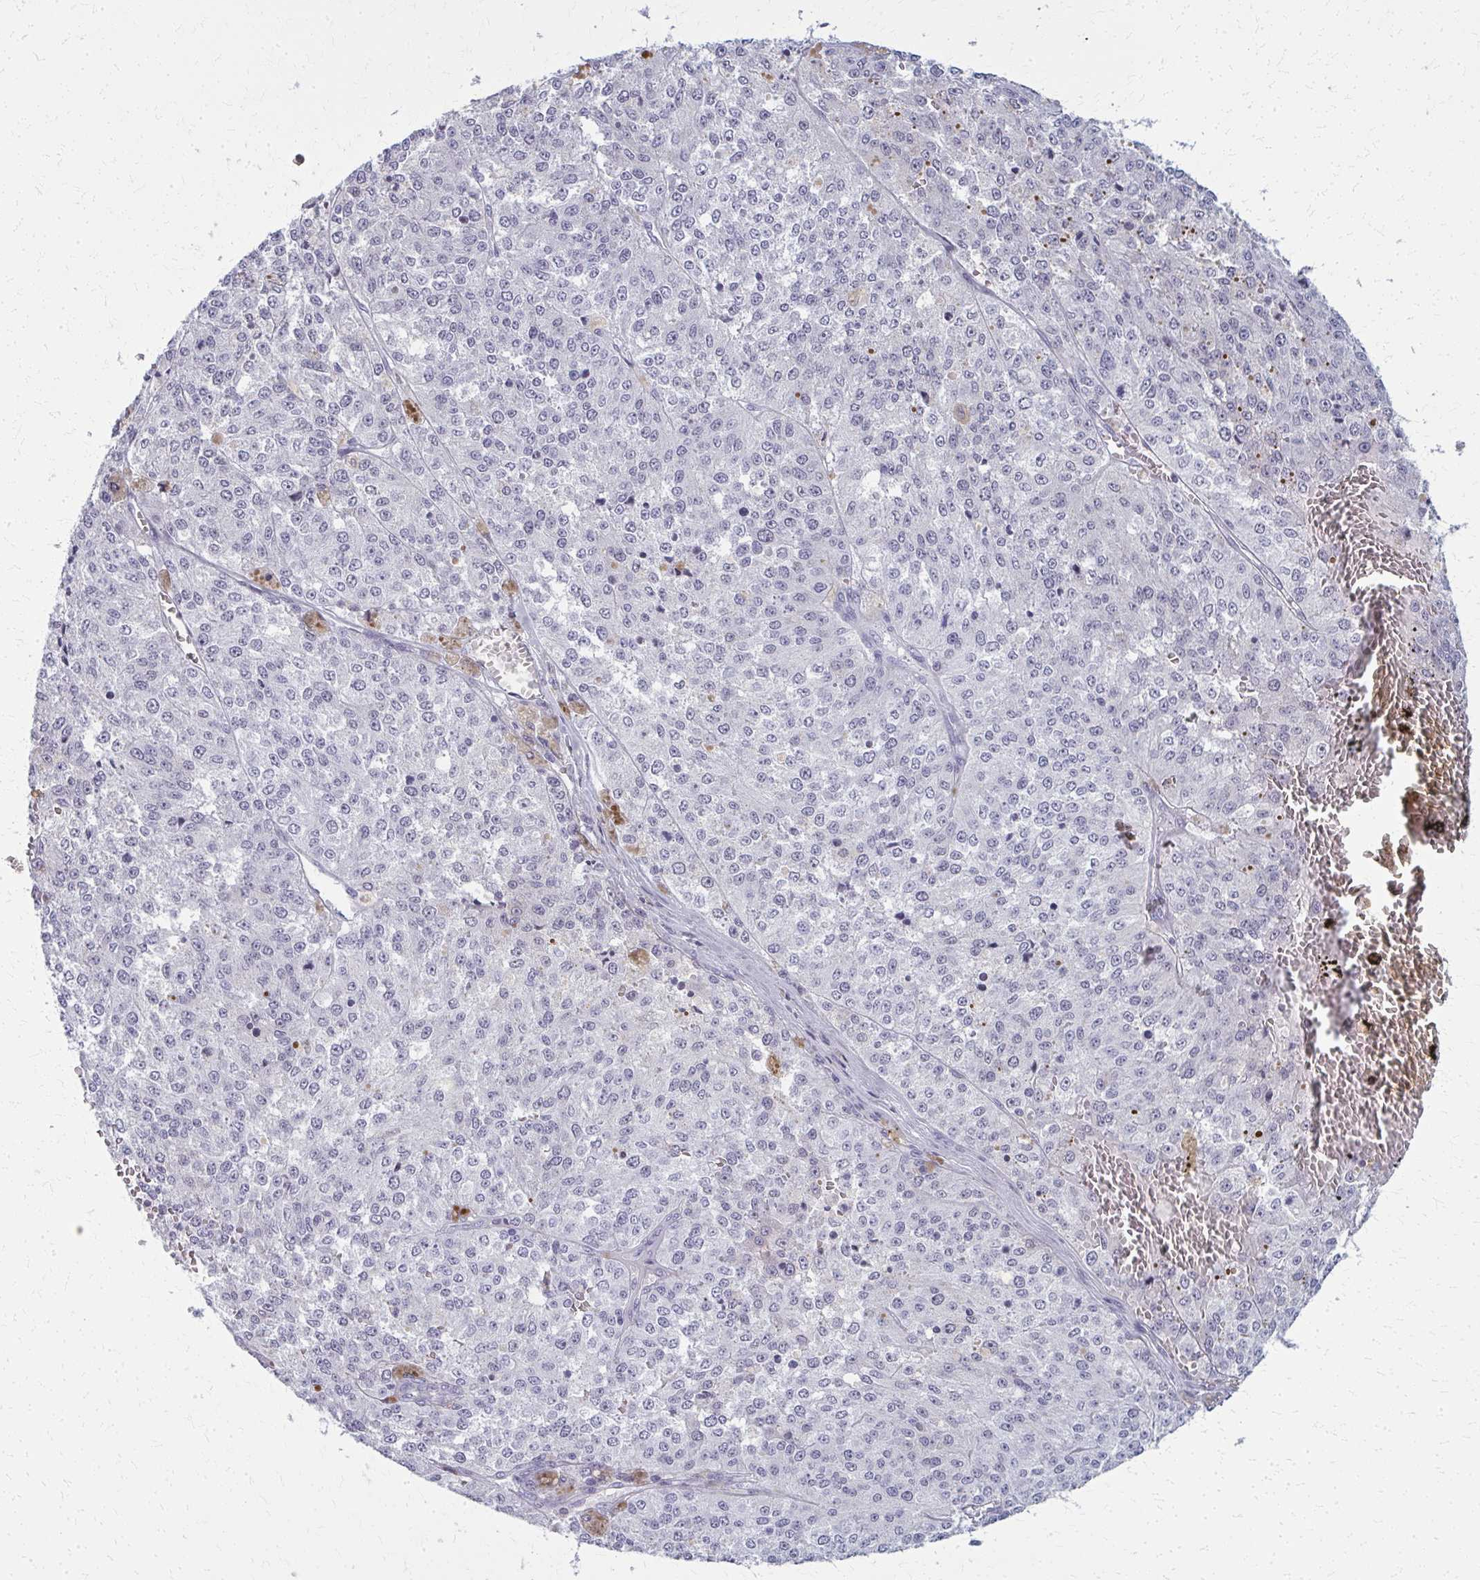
{"staining": {"intensity": "negative", "quantity": "none", "location": "none"}, "tissue": "melanoma", "cell_type": "Tumor cells", "image_type": "cancer", "snomed": [{"axis": "morphology", "description": "Malignant melanoma, Metastatic site"}, {"axis": "topography", "description": "Lymph node"}], "caption": "Tumor cells are negative for protein expression in human malignant melanoma (metastatic site). (Brightfield microscopy of DAB IHC at high magnification).", "gene": "CASQ2", "patient": {"sex": "female", "age": 64}}